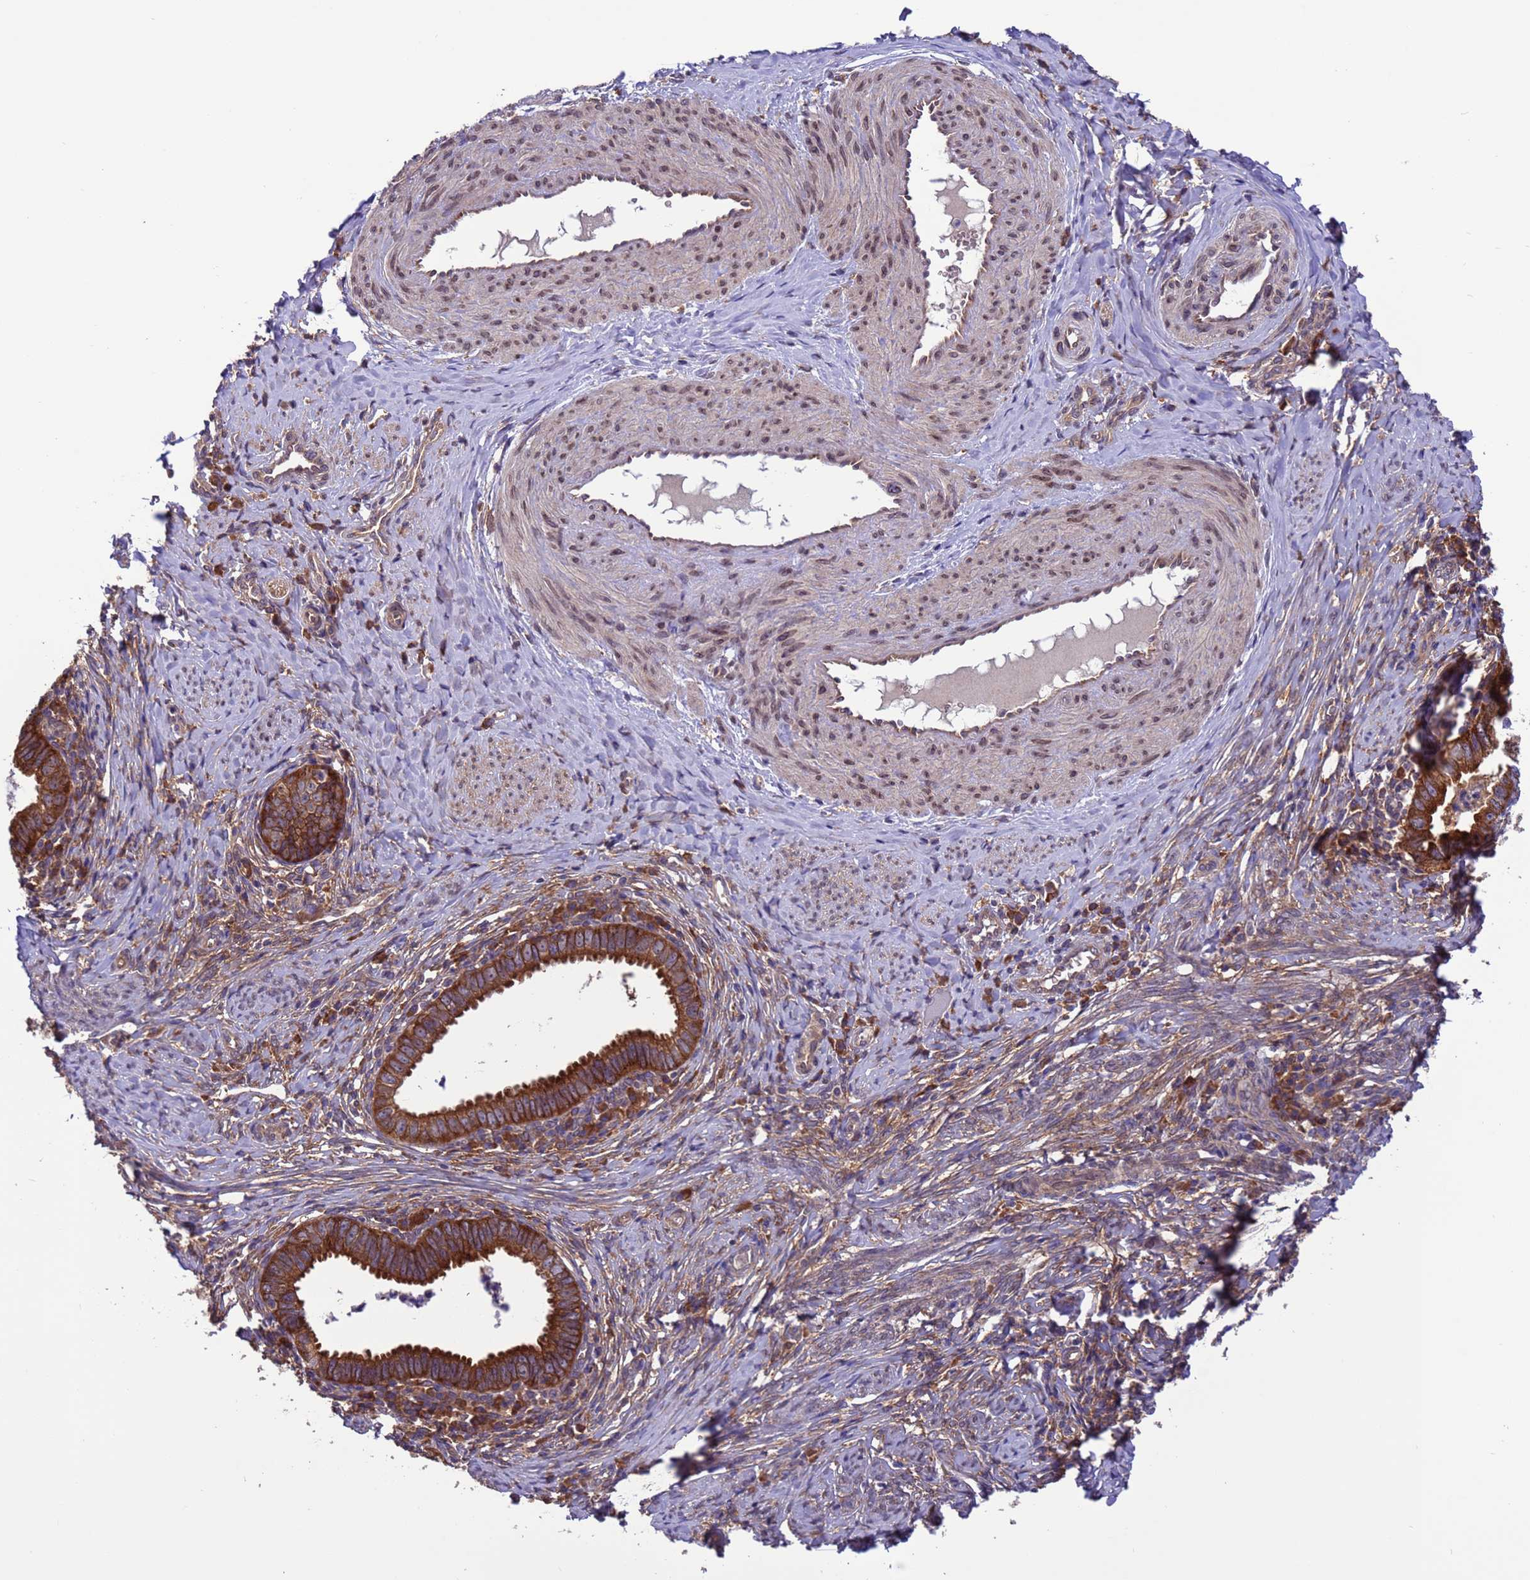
{"staining": {"intensity": "strong", "quantity": ">75%", "location": "cytoplasmic/membranous"}, "tissue": "cervical cancer", "cell_type": "Tumor cells", "image_type": "cancer", "snomed": [{"axis": "morphology", "description": "Adenocarcinoma, NOS"}, {"axis": "topography", "description": "Cervix"}], "caption": "DAB immunohistochemical staining of cervical adenocarcinoma shows strong cytoplasmic/membranous protein expression in approximately >75% of tumor cells.", "gene": "ARHGAP12", "patient": {"sex": "female", "age": 36}}